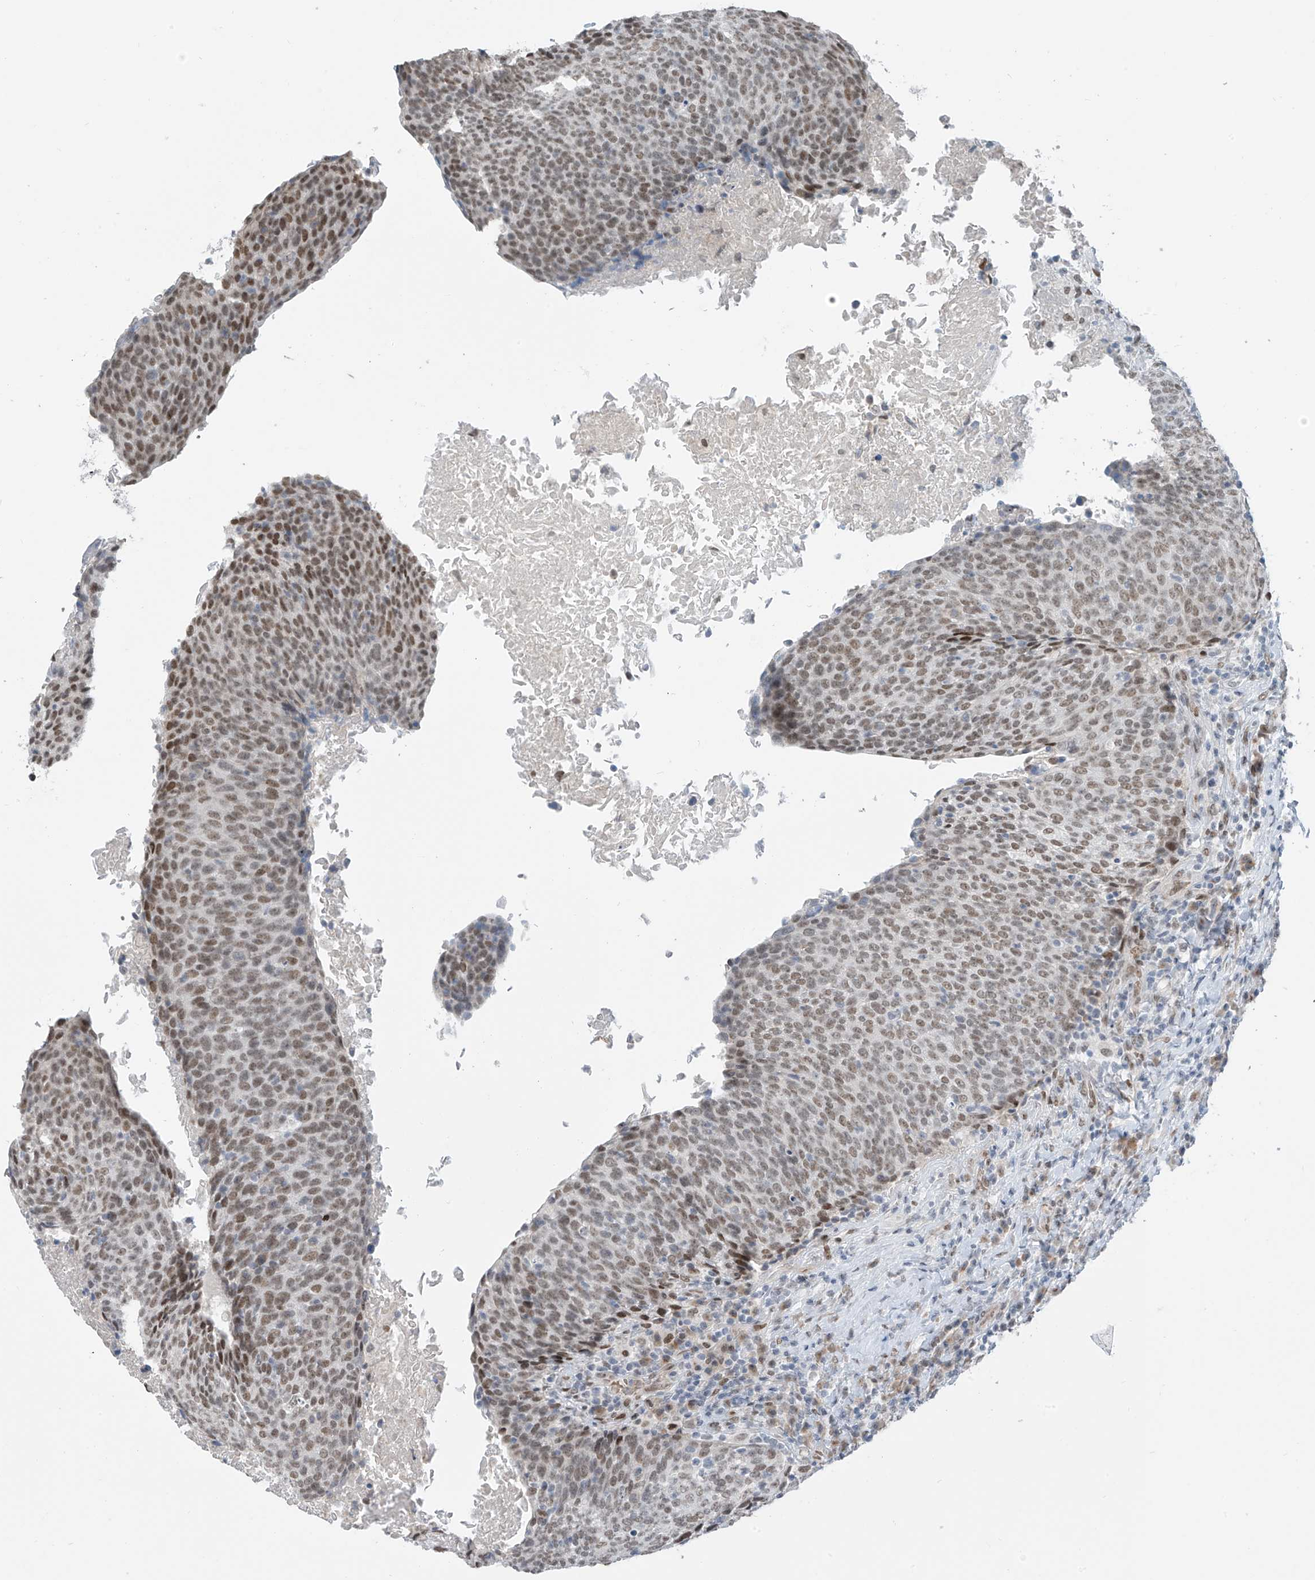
{"staining": {"intensity": "moderate", "quantity": ">75%", "location": "nuclear"}, "tissue": "head and neck cancer", "cell_type": "Tumor cells", "image_type": "cancer", "snomed": [{"axis": "morphology", "description": "Squamous cell carcinoma, NOS"}, {"axis": "morphology", "description": "Squamous cell carcinoma, metastatic, NOS"}, {"axis": "topography", "description": "Lymph node"}, {"axis": "topography", "description": "Head-Neck"}], "caption": "Protein analysis of head and neck metastatic squamous cell carcinoma tissue demonstrates moderate nuclear positivity in approximately >75% of tumor cells.", "gene": "MCM9", "patient": {"sex": "male", "age": 62}}